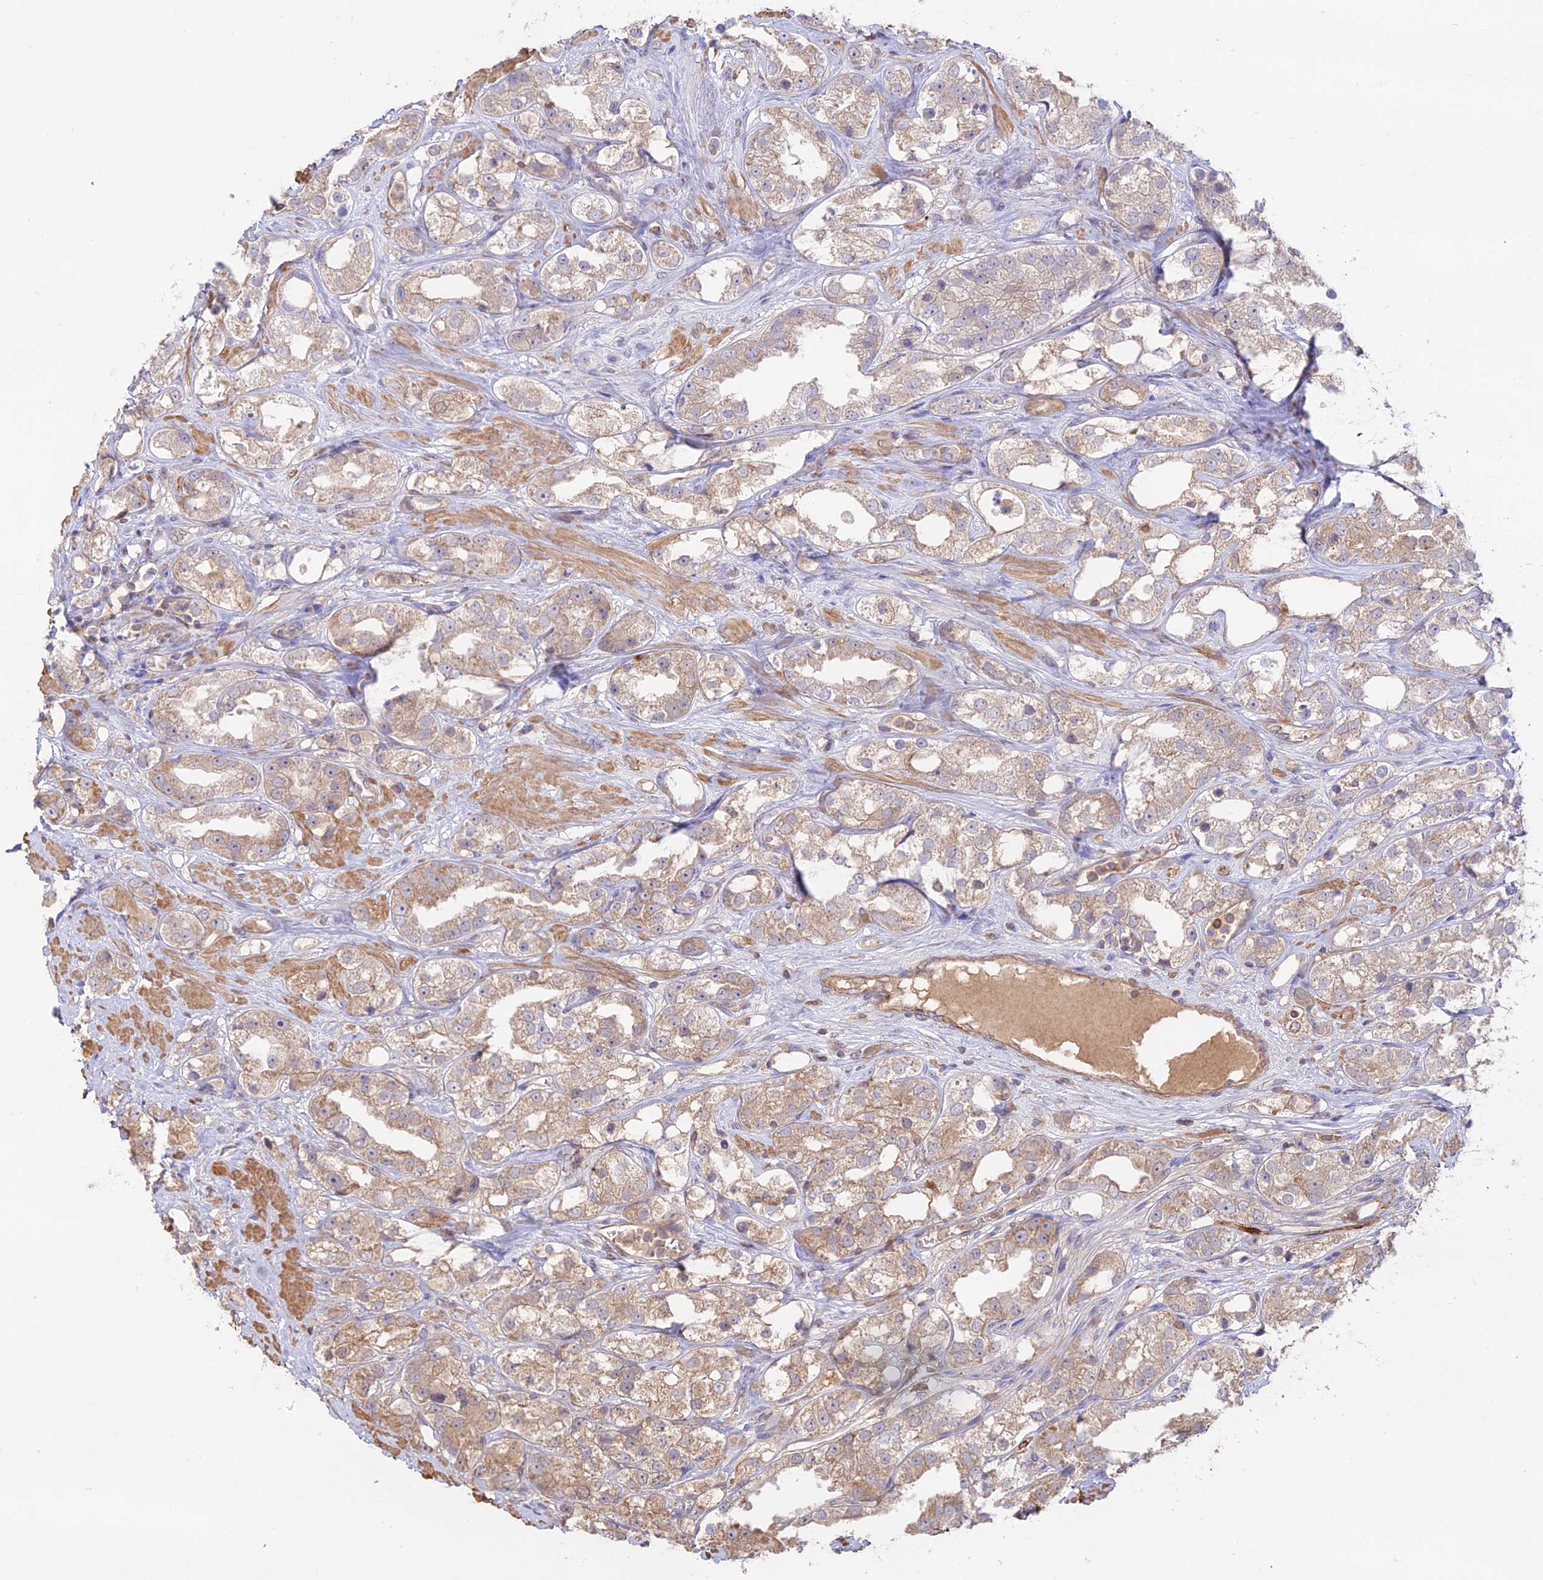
{"staining": {"intensity": "weak", "quantity": ">75%", "location": "cytoplasmic/membranous"}, "tissue": "prostate cancer", "cell_type": "Tumor cells", "image_type": "cancer", "snomed": [{"axis": "morphology", "description": "Adenocarcinoma, NOS"}, {"axis": "topography", "description": "Prostate"}], "caption": "There is low levels of weak cytoplasmic/membranous expression in tumor cells of prostate adenocarcinoma, as demonstrated by immunohistochemical staining (brown color).", "gene": "CLCF1", "patient": {"sex": "male", "age": 79}}